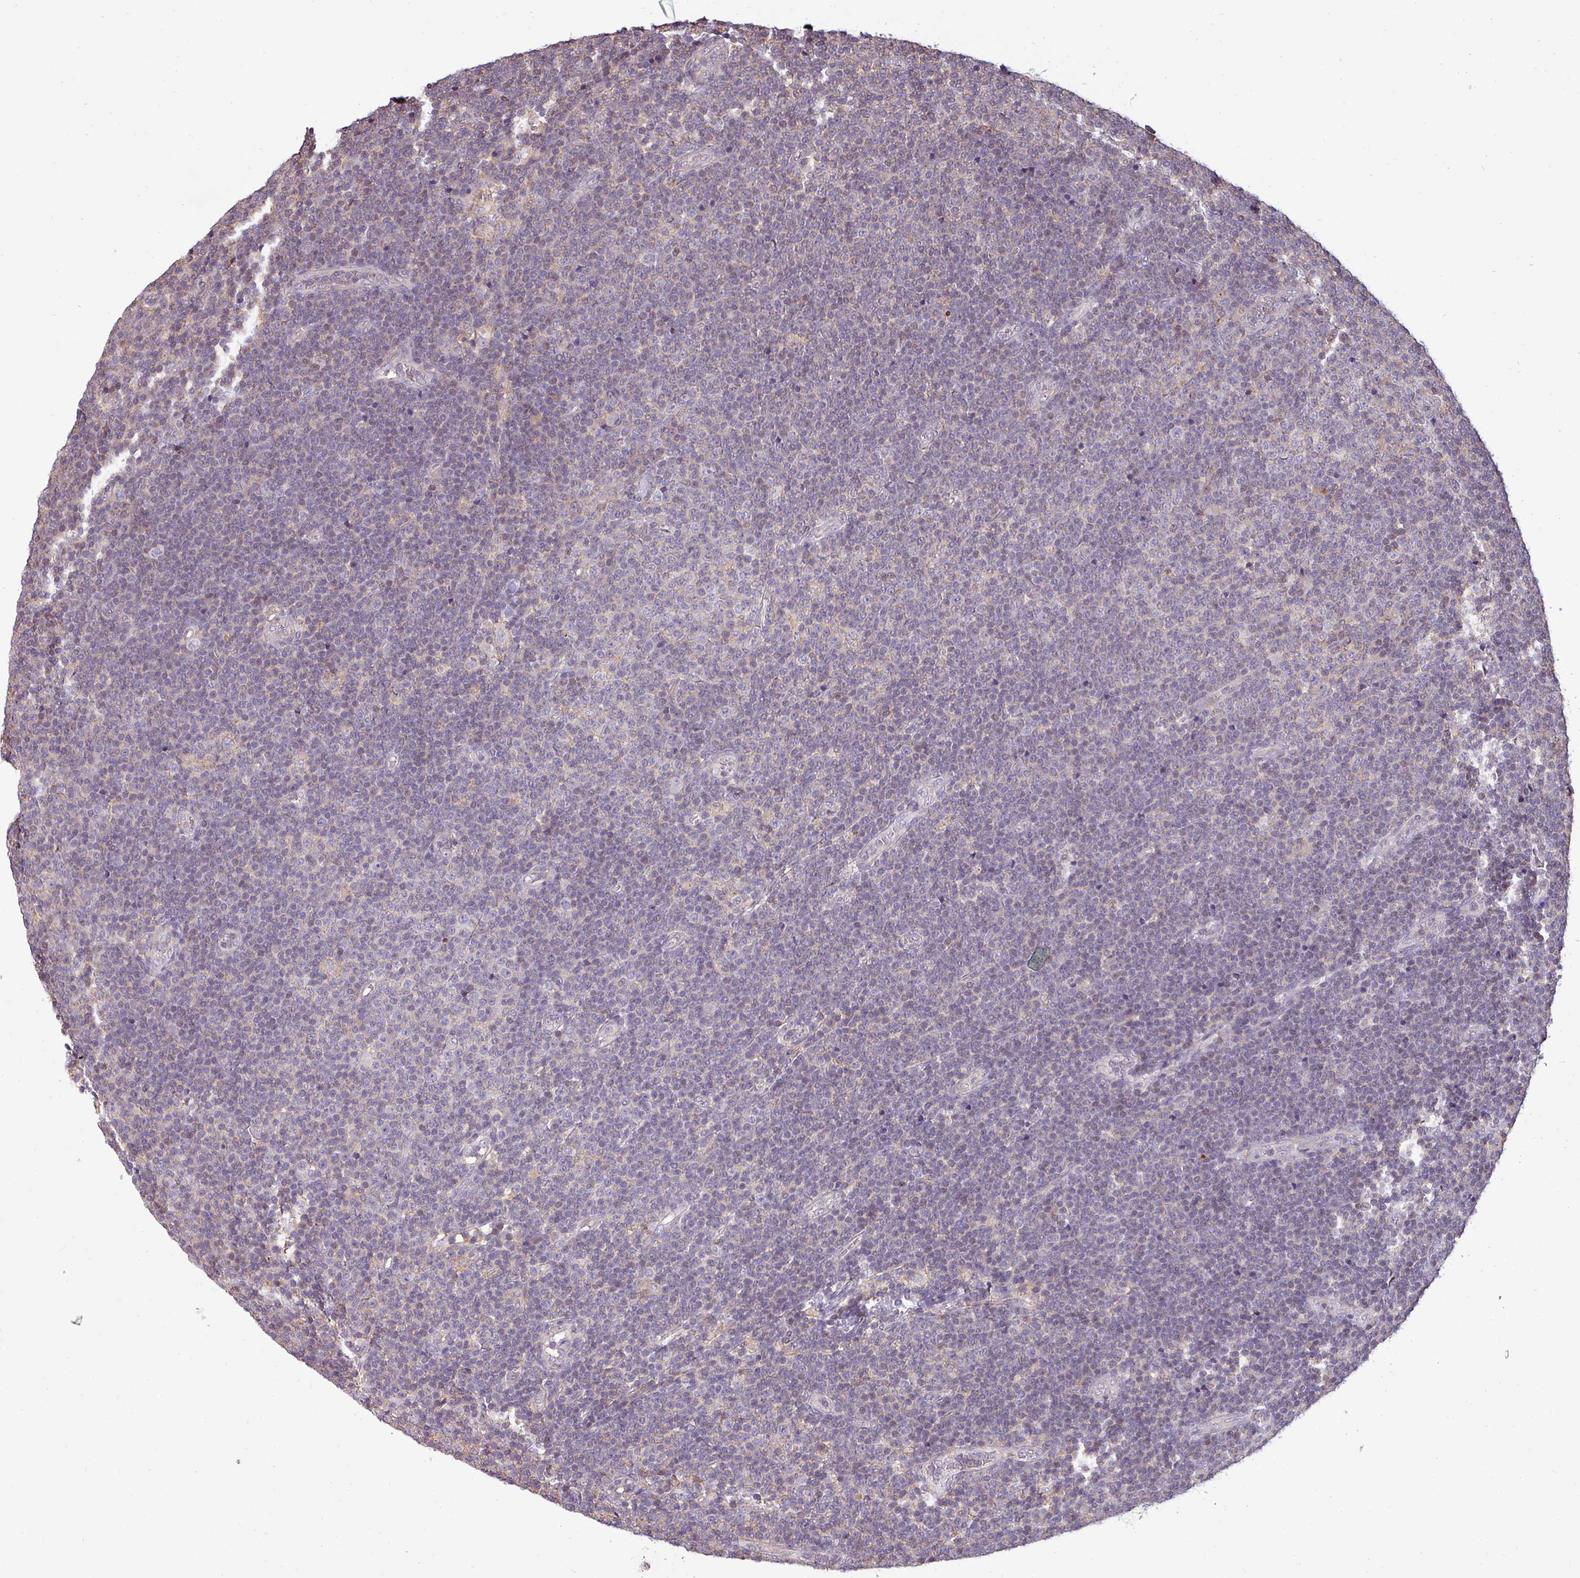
{"staining": {"intensity": "negative", "quantity": "none", "location": "none"}, "tissue": "lymphoma", "cell_type": "Tumor cells", "image_type": "cancer", "snomed": [{"axis": "morphology", "description": "Malignant lymphoma, non-Hodgkin's type, Low grade"}, {"axis": "topography", "description": "Lymph node"}], "caption": "Low-grade malignant lymphoma, non-Hodgkin's type was stained to show a protein in brown. There is no significant expression in tumor cells.", "gene": "ZNF835", "patient": {"sex": "male", "age": 48}}